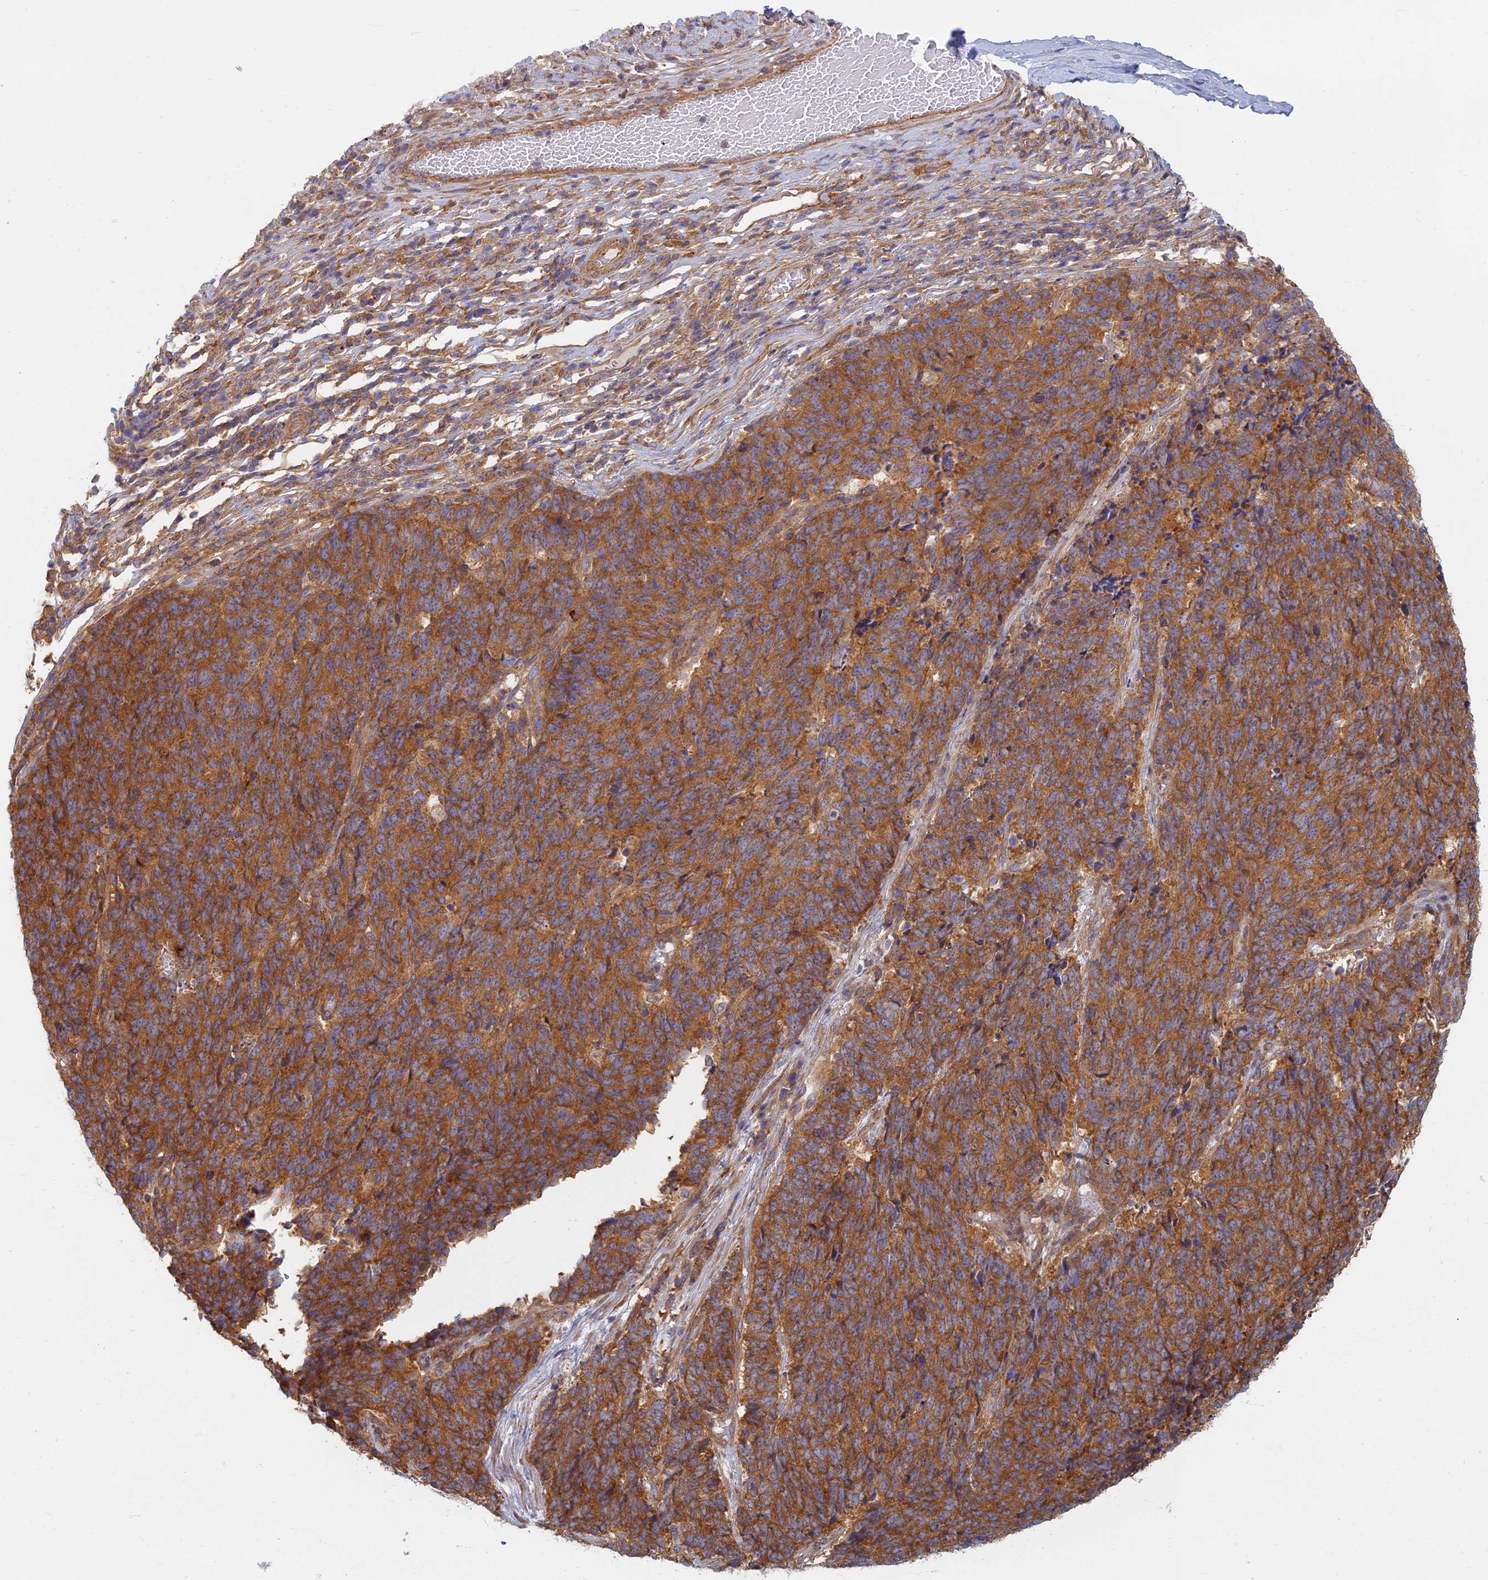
{"staining": {"intensity": "strong", "quantity": ">75%", "location": "cytoplasmic/membranous"}, "tissue": "cervical cancer", "cell_type": "Tumor cells", "image_type": "cancer", "snomed": [{"axis": "morphology", "description": "Squamous cell carcinoma, NOS"}, {"axis": "topography", "description": "Cervix"}], "caption": "A high-resolution photomicrograph shows immunohistochemistry (IHC) staining of squamous cell carcinoma (cervical), which demonstrates strong cytoplasmic/membranous positivity in approximately >75% of tumor cells.", "gene": "RBSN", "patient": {"sex": "female", "age": 29}}